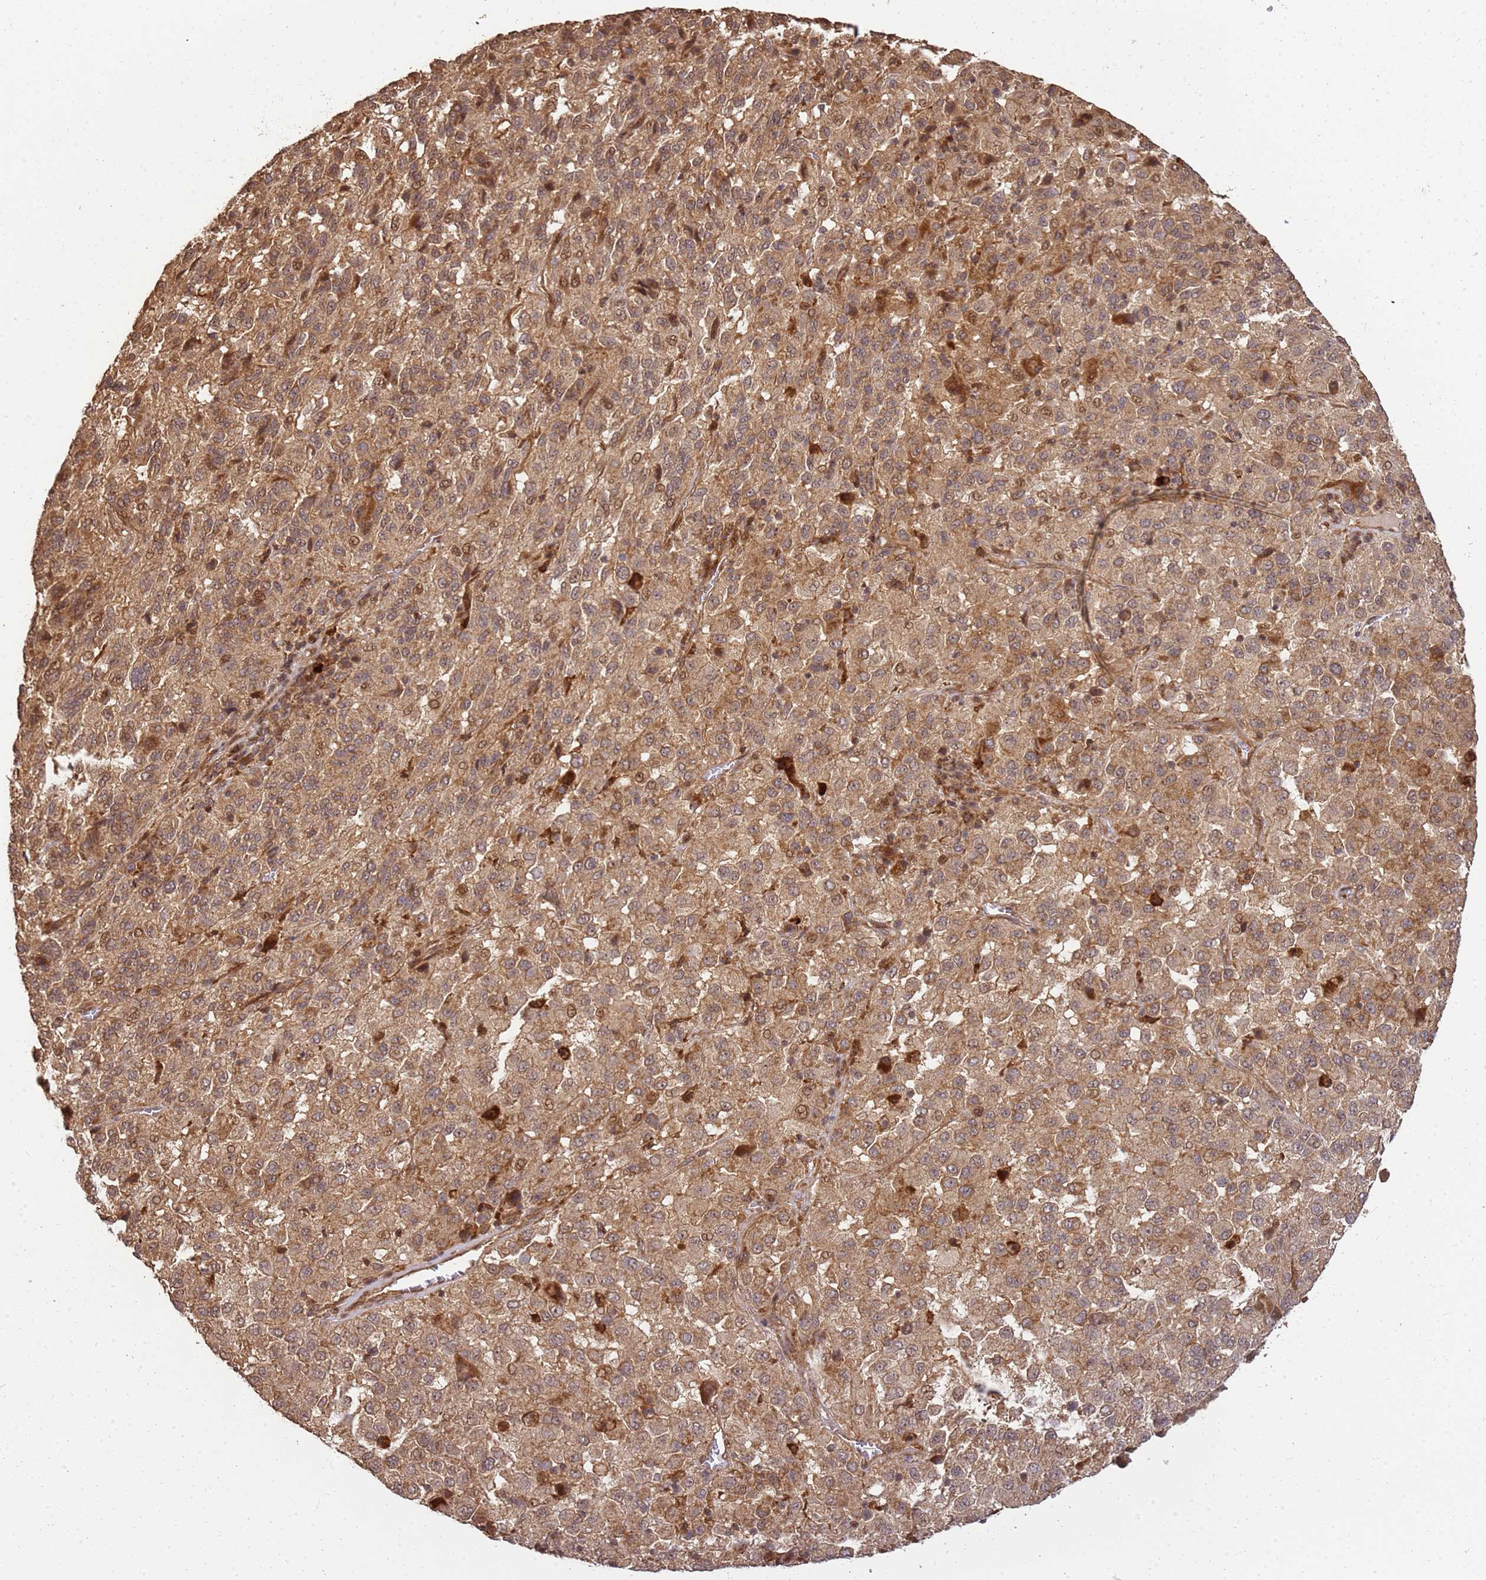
{"staining": {"intensity": "moderate", "quantity": ">75%", "location": "cytoplasmic/membranous,nuclear"}, "tissue": "melanoma", "cell_type": "Tumor cells", "image_type": "cancer", "snomed": [{"axis": "morphology", "description": "Malignant melanoma, Metastatic site"}, {"axis": "topography", "description": "Lung"}], "caption": "Immunohistochemistry (IHC) staining of malignant melanoma (metastatic site), which shows medium levels of moderate cytoplasmic/membranous and nuclear staining in approximately >75% of tumor cells indicating moderate cytoplasmic/membranous and nuclear protein expression. The staining was performed using DAB (3,3'-diaminobenzidine) (brown) for protein detection and nuclei were counterstained in hematoxylin (blue).", "gene": "ST18", "patient": {"sex": "male", "age": 64}}